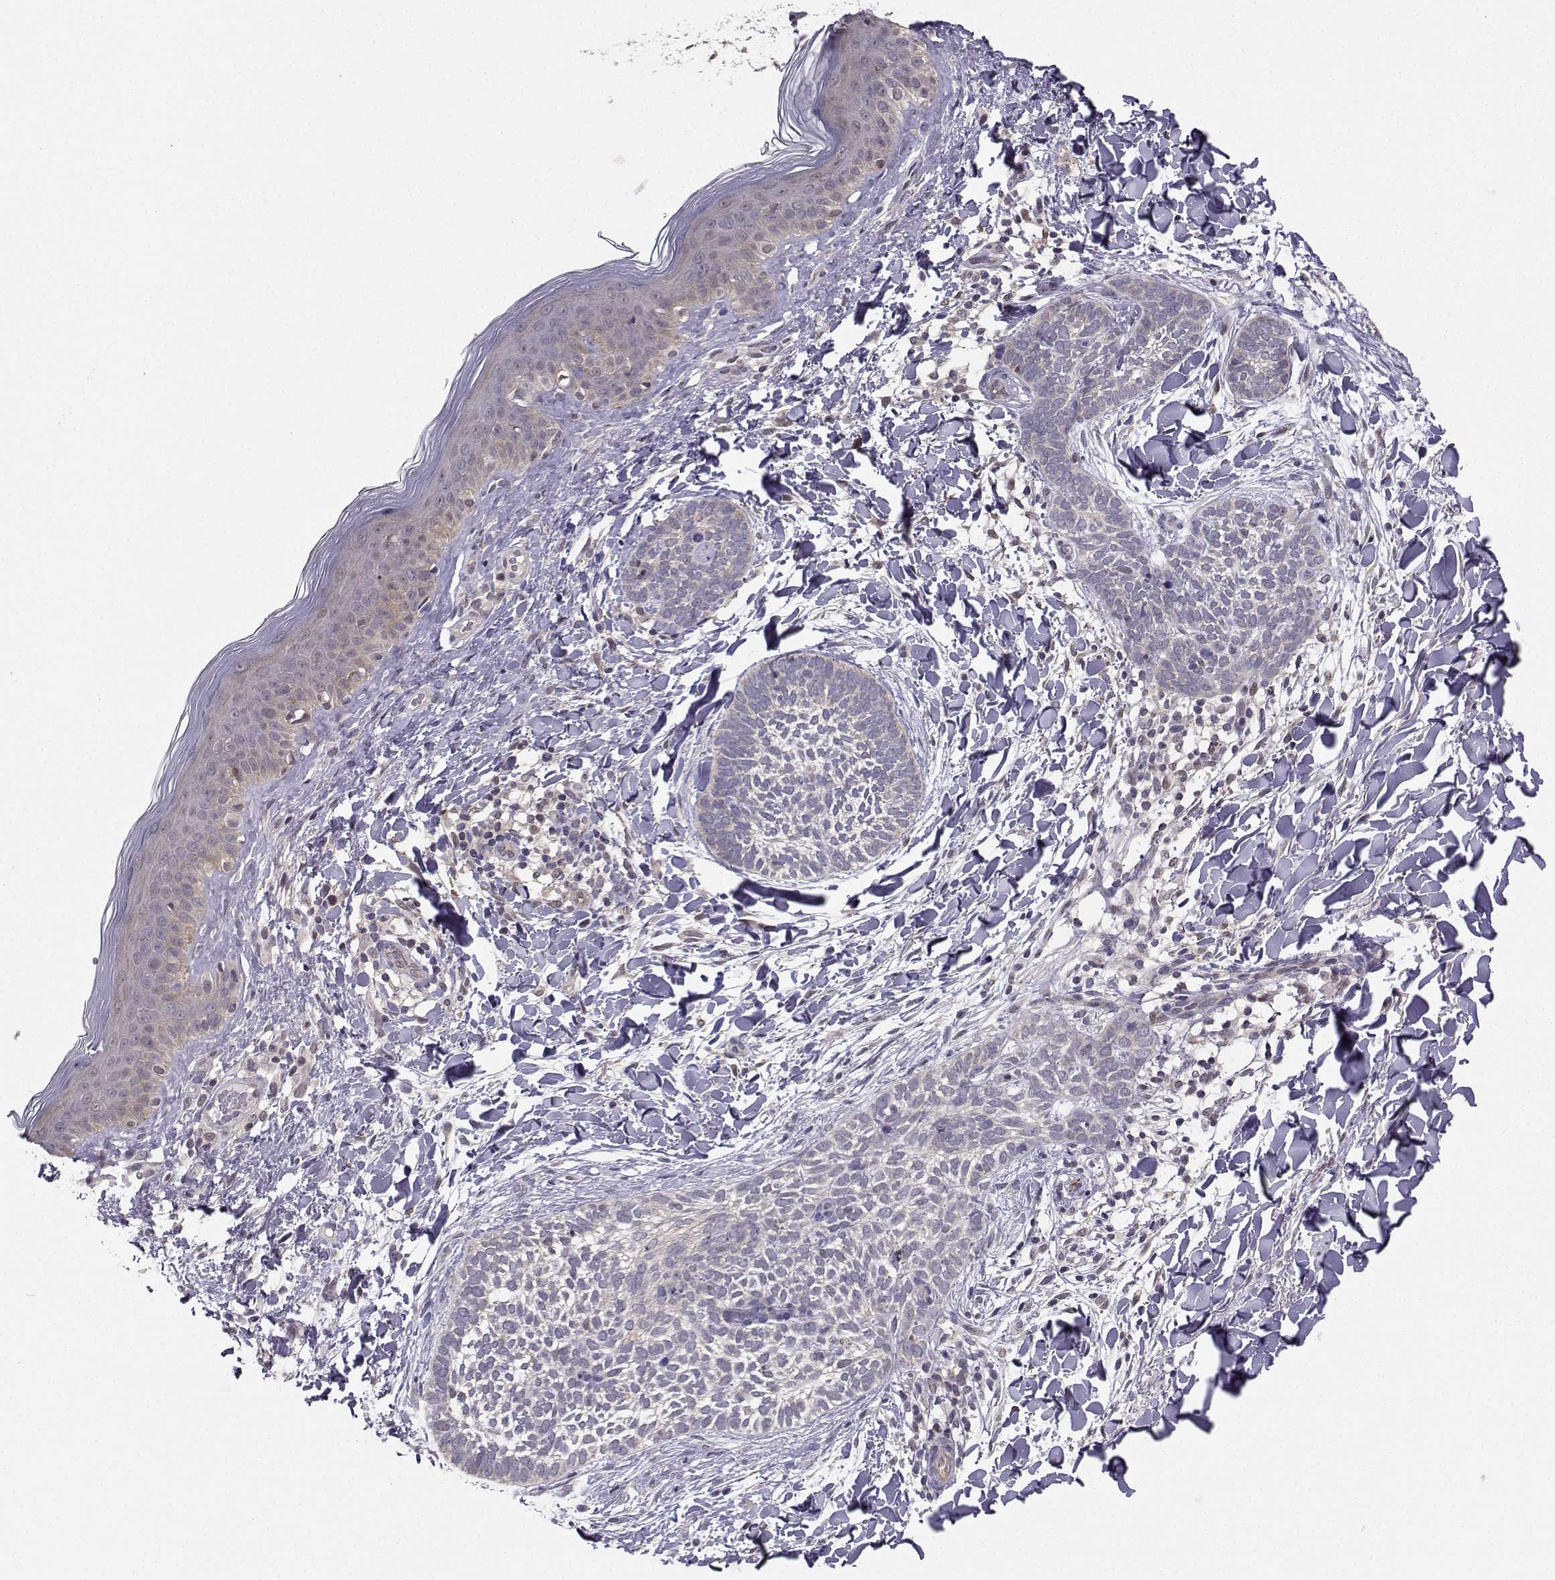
{"staining": {"intensity": "negative", "quantity": "none", "location": "none"}, "tissue": "skin cancer", "cell_type": "Tumor cells", "image_type": "cancer", "snomed": [{"axis": "morphology", "description": "Normal tissue, NOS"}, {"axis": "morphology", "description": "Basal cell carcinoma"}, {"axis": "topography", "description": "Skin"}], "caption": "Tumor cells are negative for brown protein staining in skin cancer (basal cell carcinoma).", "gene": "PKP2", "patient": {"sex": "male", "age": 46}}